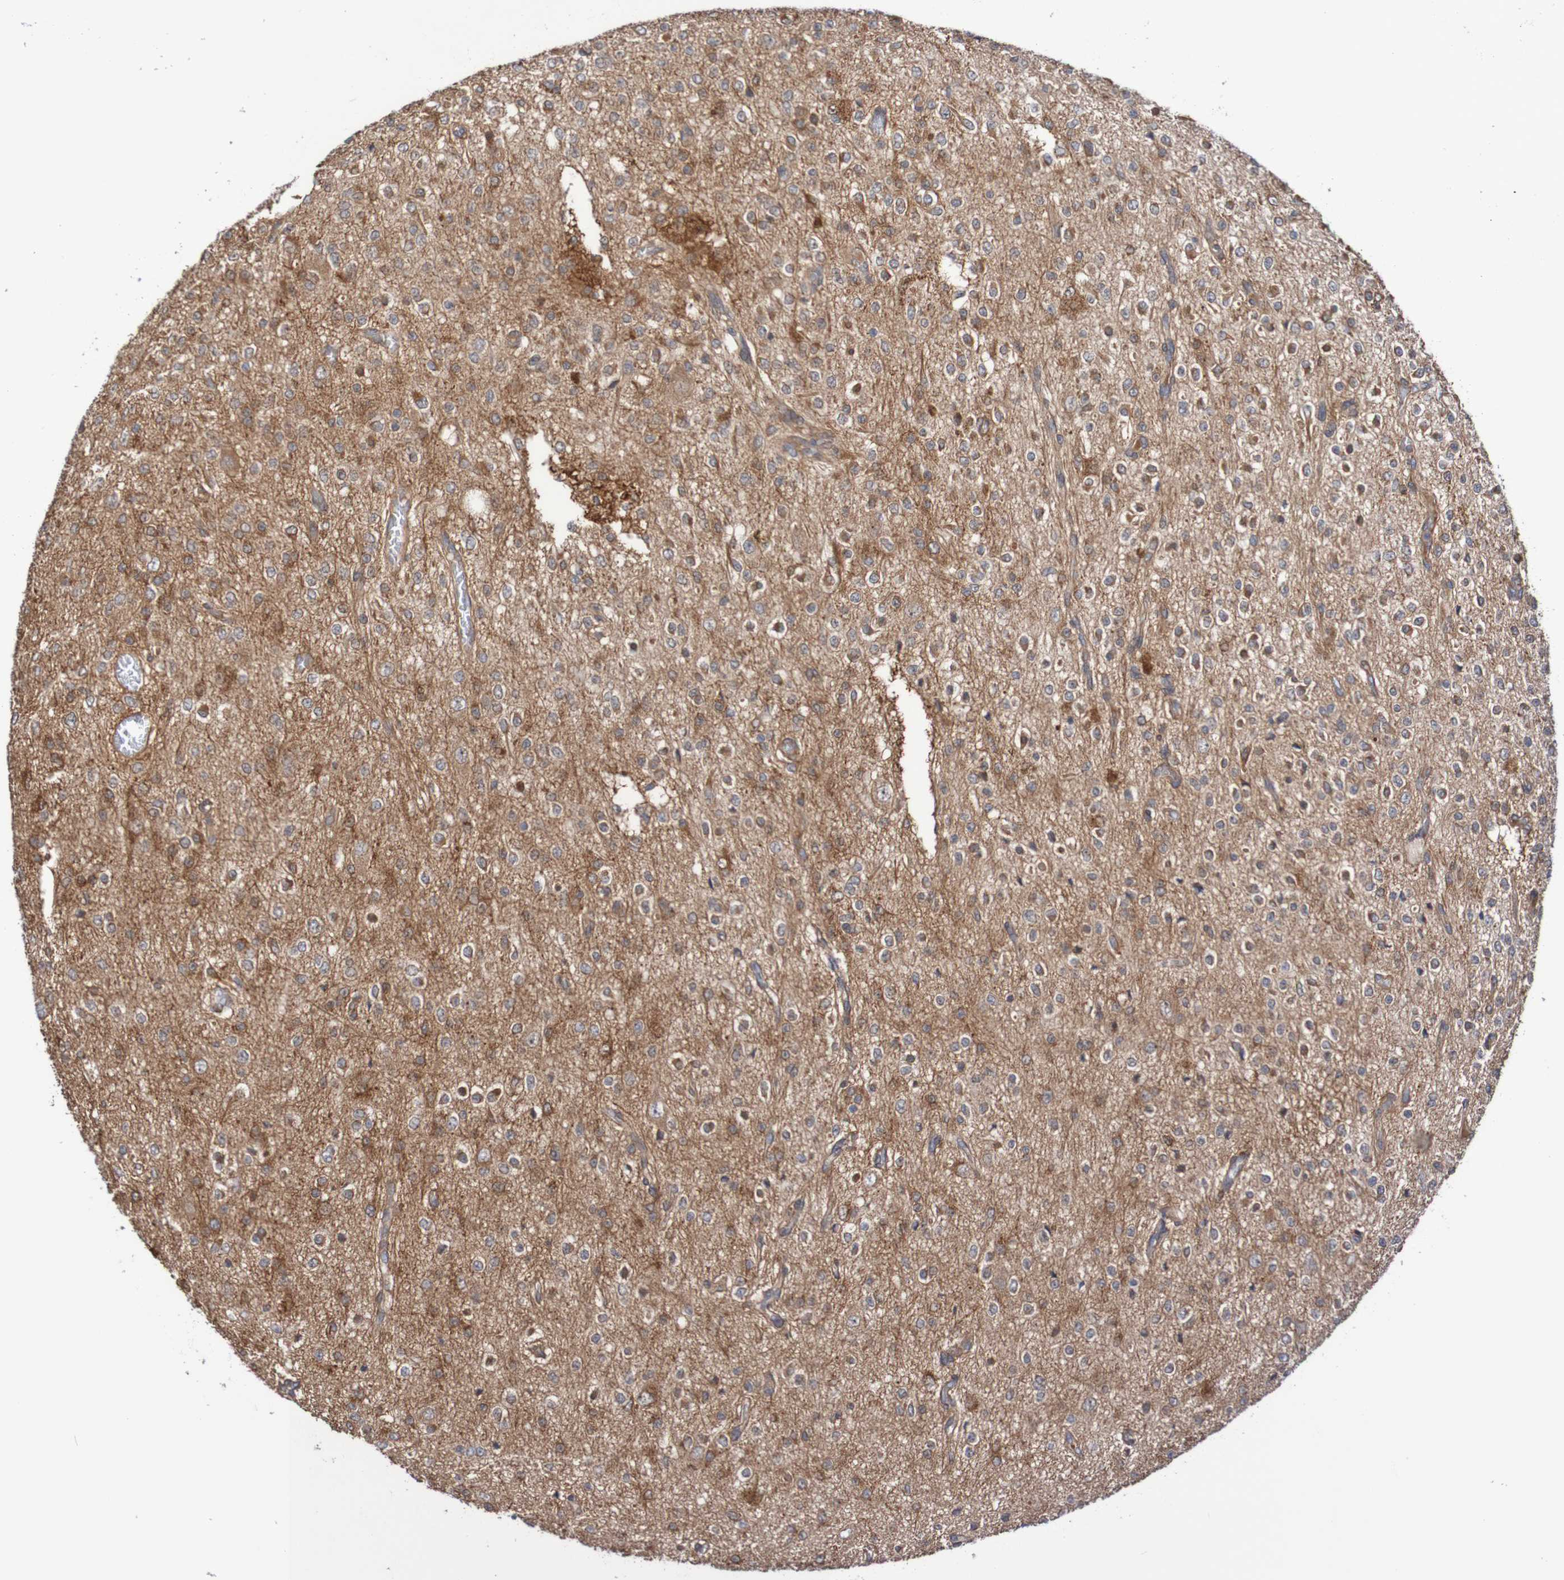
{"staining": {"intensity": "moderate", "quantity": "25%-75%", "location": "cytoplasmic/membranous"}, "tissue": "glioma", "cell_type": "Tumor cells", "image_type": "cancer", "snomed": [{"axis": "morphology", "description": "Glioma, malignant, Low grade"}, {"axis": "topography", "description": "Brain"}], "caption": "High-magnification brightfield microscopy of glioma stained with DAB (3,3'-diaminobenzidine) (brown) and counterstained with hematoxylin (blue). tumor cells exhibit moderate cytoplasmic/membranous expression is identified in about25%-75% of cells. (DAB = brown stain, brightfield microscopy at high magnification).", "gene": "PHPT1", "patient": {"sex": "male", "age": 38}}